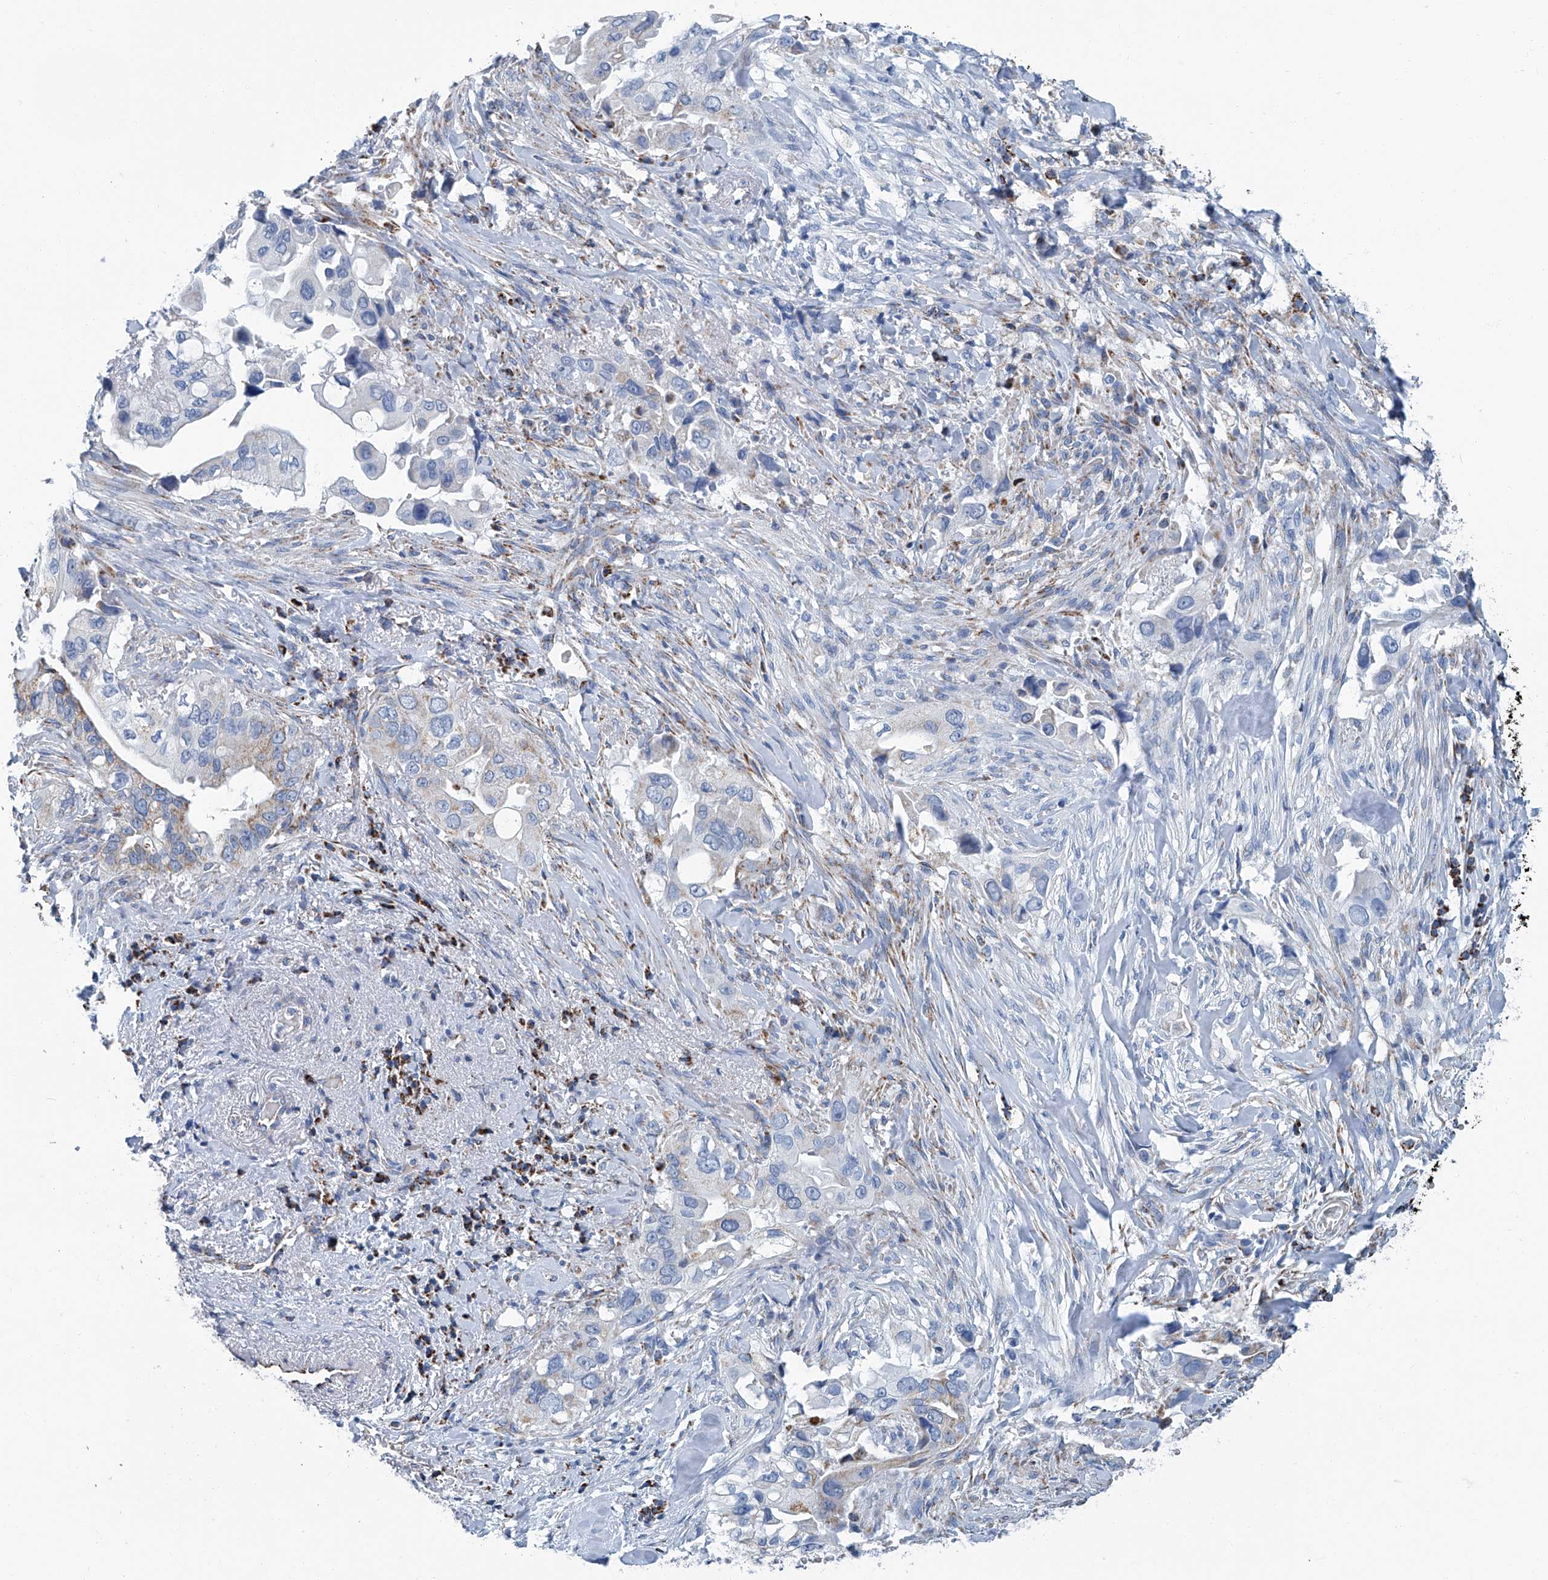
{"staining": {"intensity": "negative", "quantity": "none", "location": "none"}, "tissue": "pancreatic cancer", "cell_type": "Tumor cells", "image_type": "cancer", "snomed": [{"axis": "morphology", "description": "Inflammation, NOS"}, {"axis": "morphology", "description": "Adenocarcinoma, NOS"}, {"axis": "topography", "description": "Pancreas"}], "caption": "Micrograph shows no significant protein positivity in tumor cells of adenocarcinoma (pancreatic).", "gene": "MT-ND1", "patient": {"sex": "female", "age": 56}}